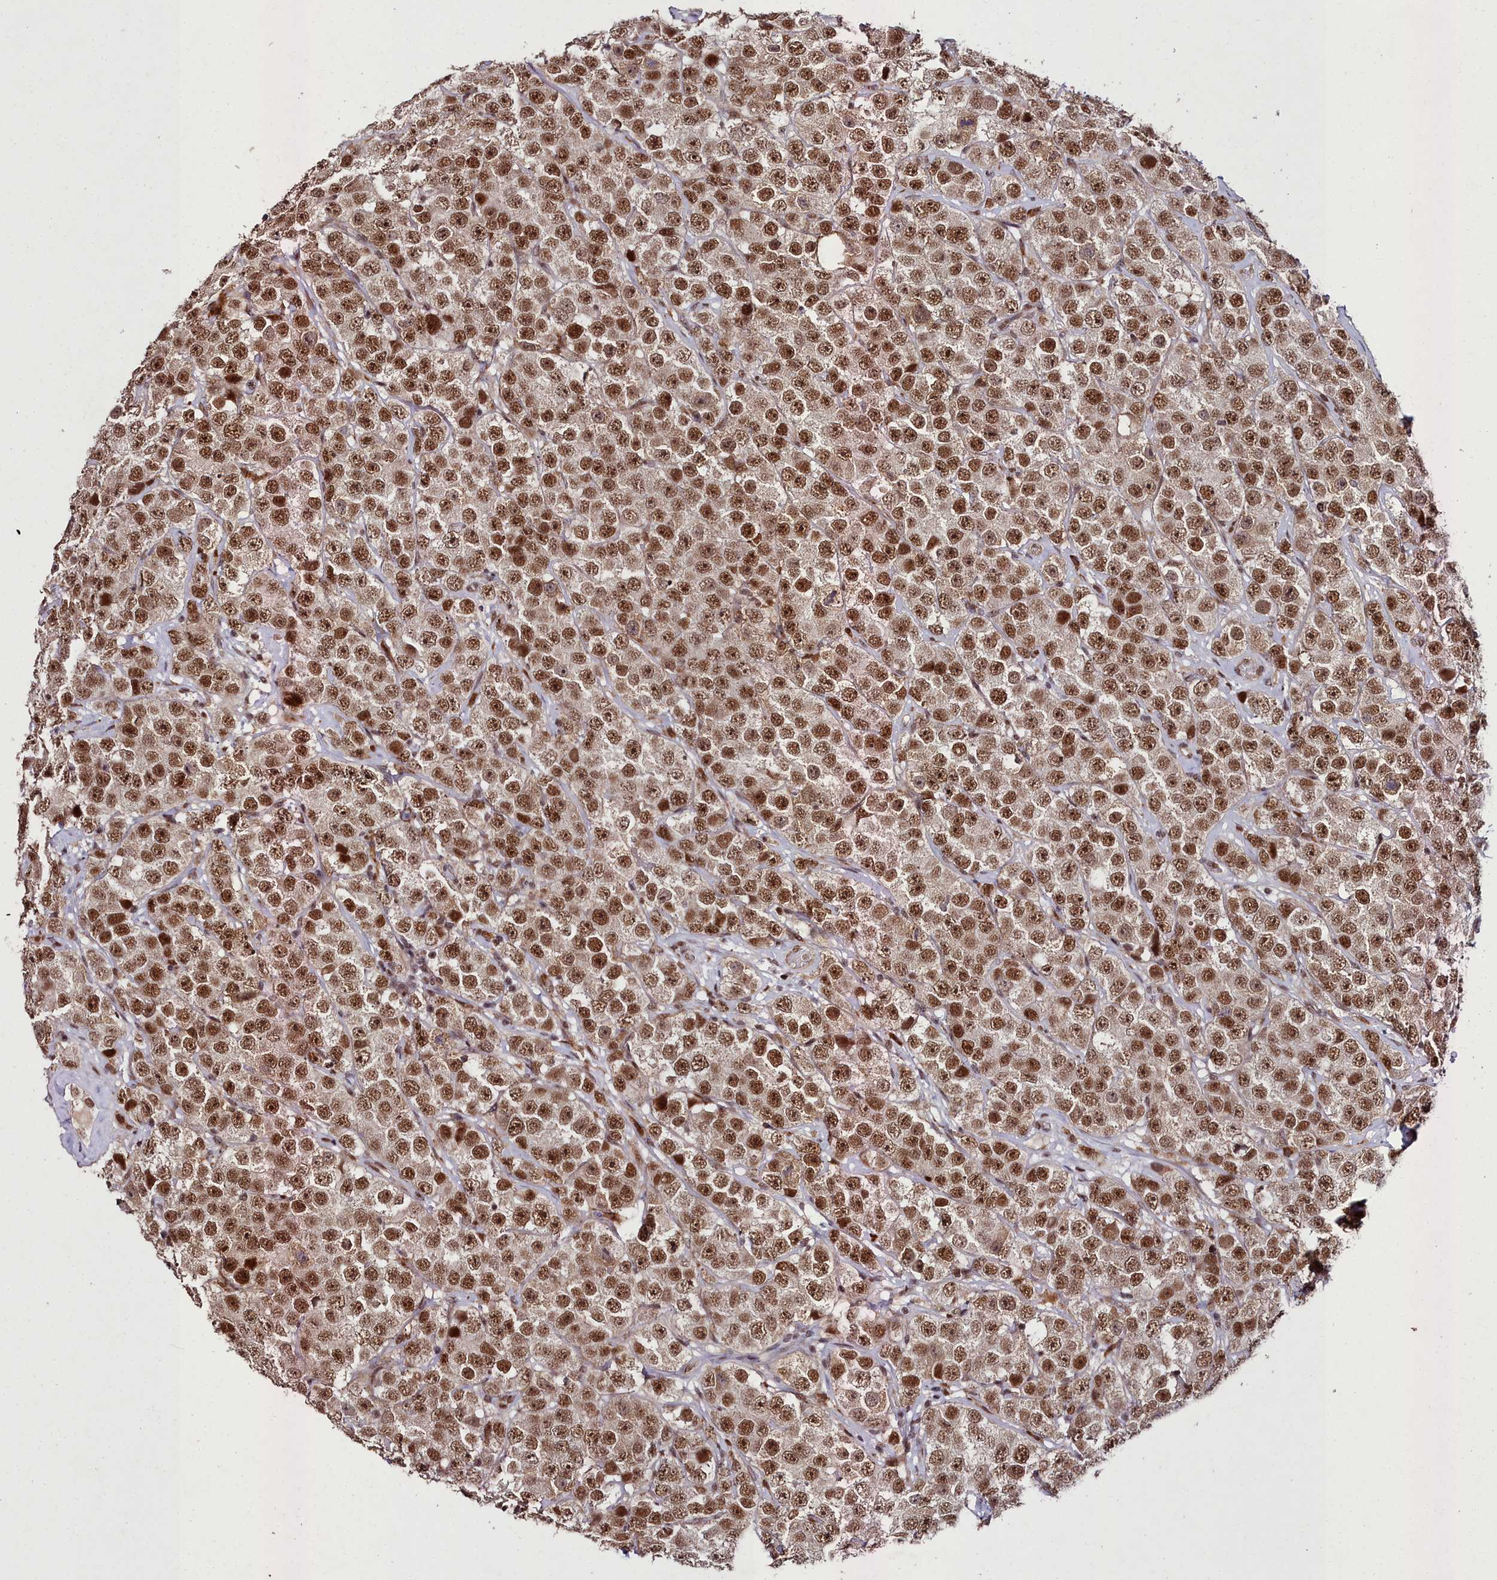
{"staining": {"intensity": "strong", "quantity": ">75%", "location": "nuclear"}, "tissue": "testis cancer", "cell_type": "Tumor cells", "image_type": "cancer", "snomed": [{"axis": "morphology", "description": "Seminoma, NOS"}, {"axis": "topography", "description": "Testis"}], "caption": "High-magnification brightfield microscopy of testis cancer stained with DAB (3,3'-diaminobenzidine) (brown) and counterstained with hematoxylin (blue). tumor cells exhibit strong nuclear positivity is identified in approximately>75% of cells.", "gene": "CXXC1", "patient": {"sex": "male", "age": 28}}